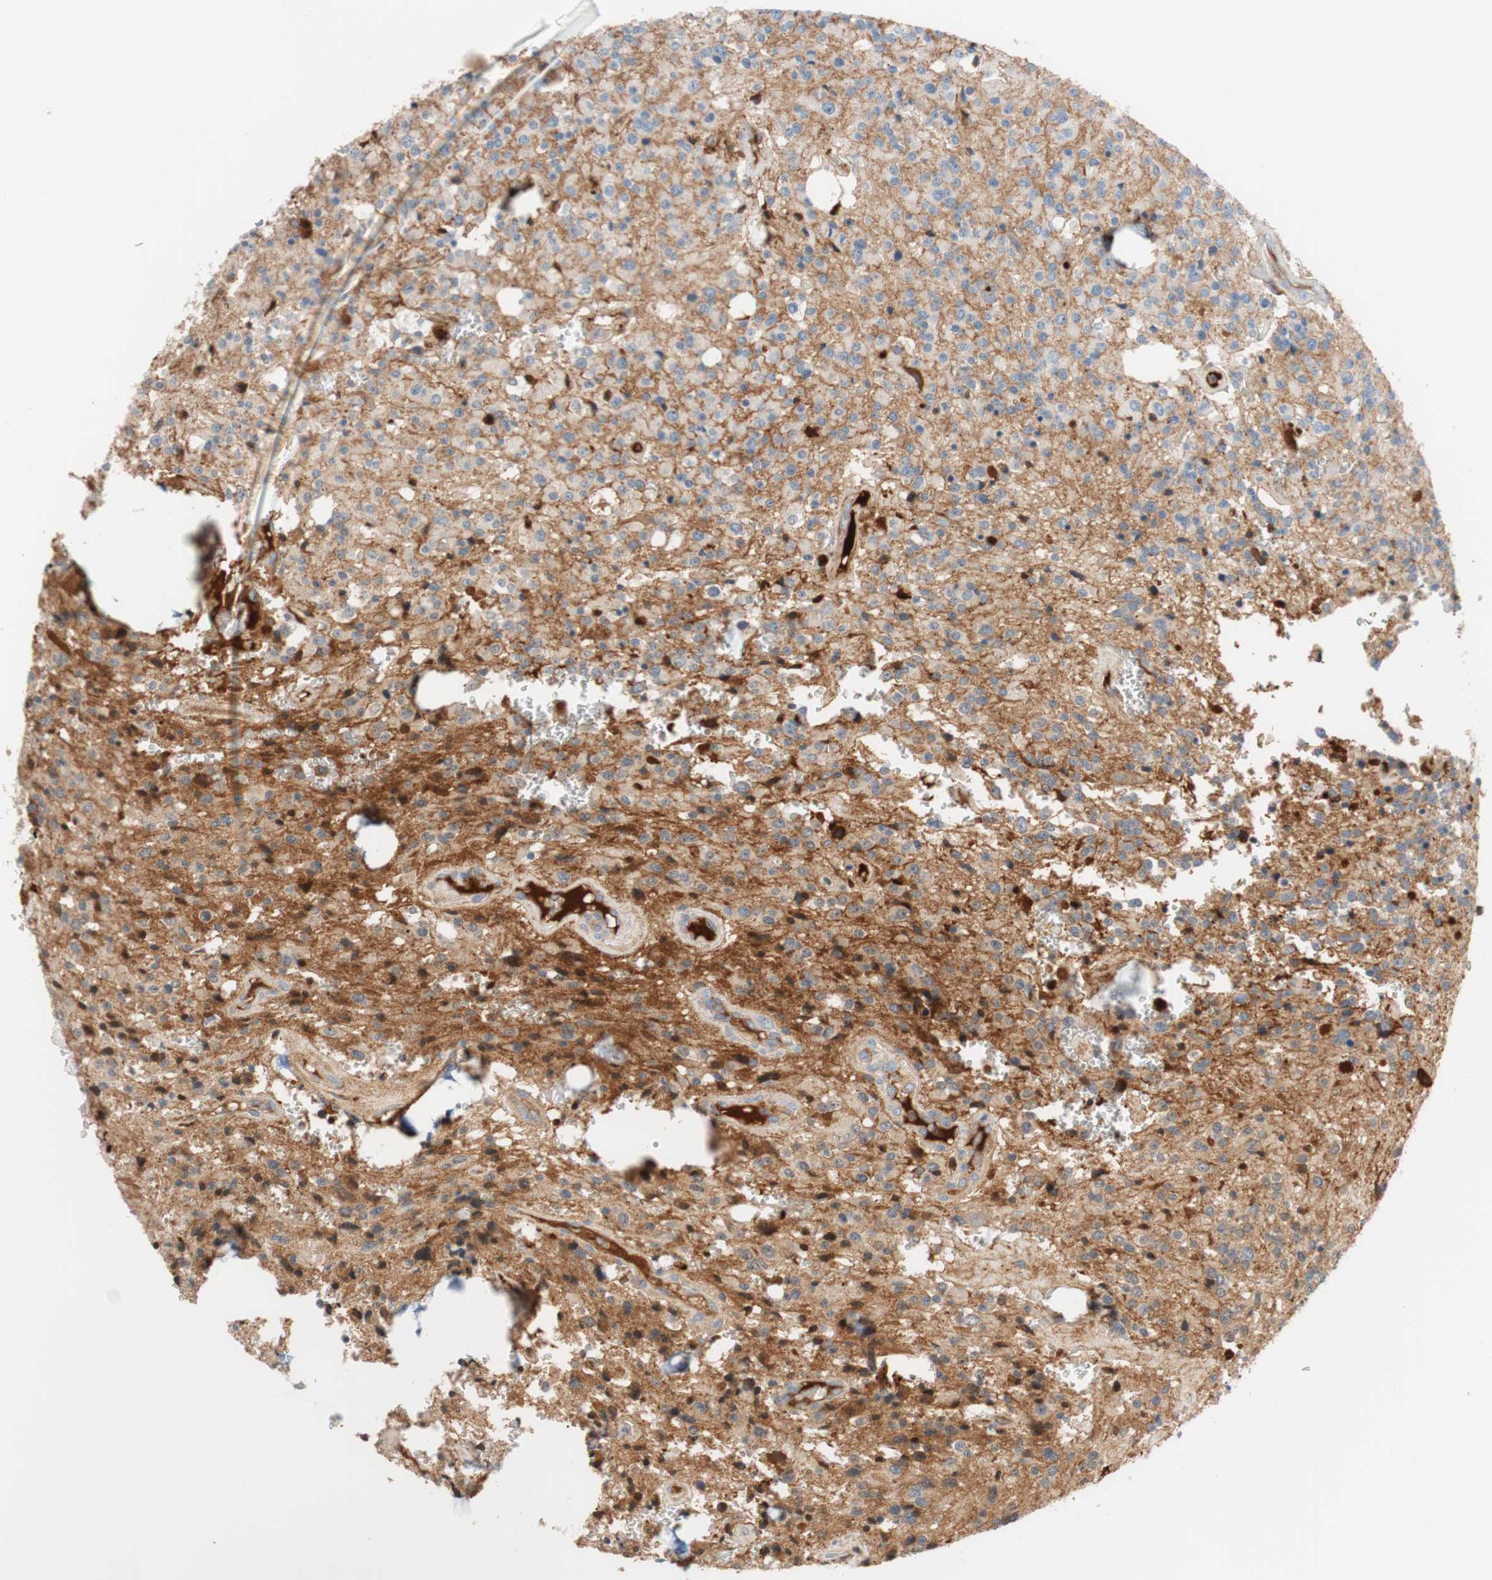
{"staining": {"intensity": "negative", "quantity": "none", "location": "none"}, "tissue": "glioma", "cell_type": "Tumor cells", "image_type": "cancer", "snomed": [{"axis": "morphology", "description": "Glioma, malignant, Low grade"}, {"axis": "topography", "description": "Brain"}], "caption": "There is no significant expression in tumor cells of glioma.", "gene": "RBP4", "patient": {"sex": "male", "age": 58}}